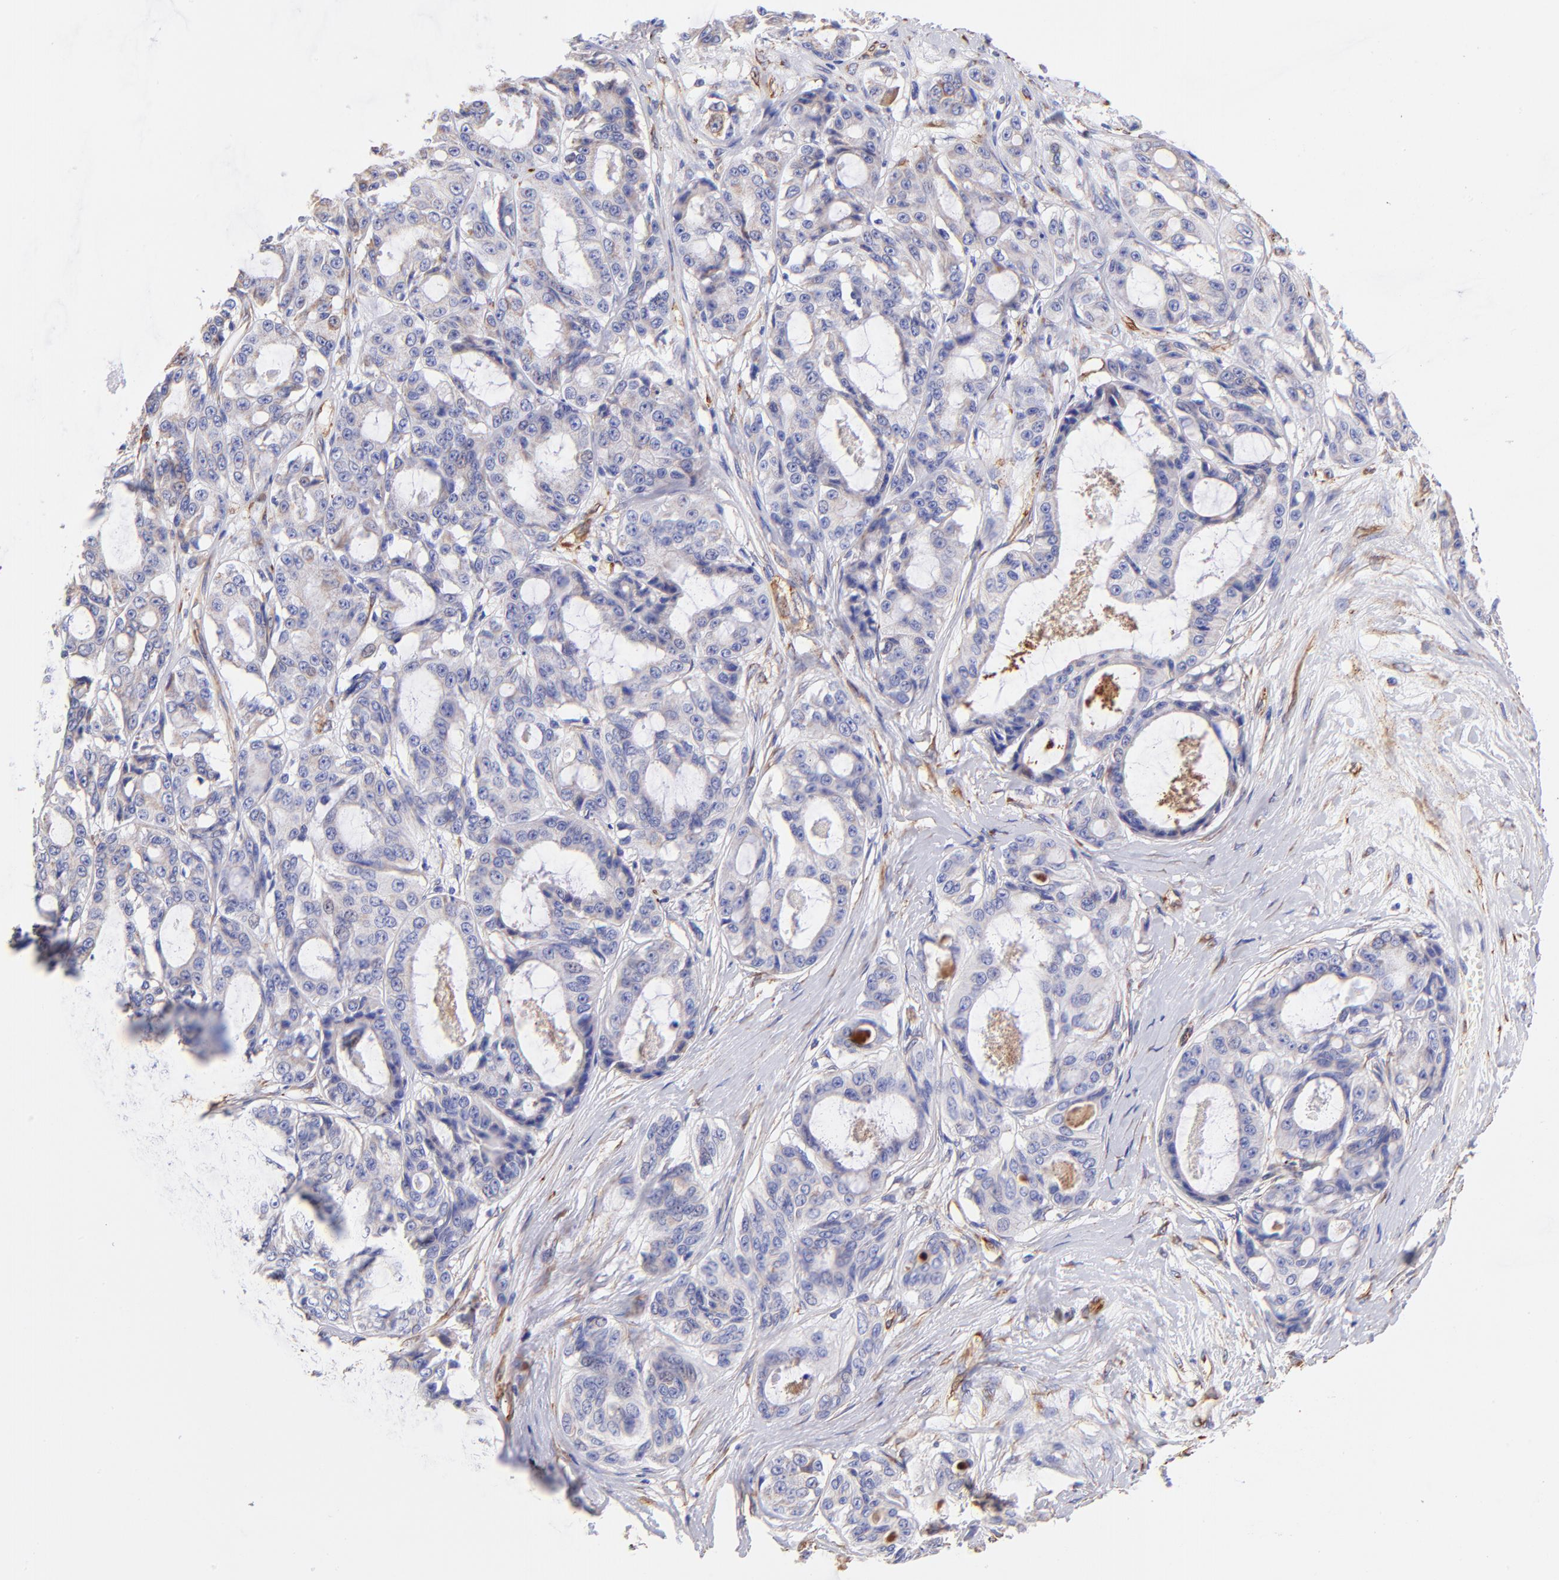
{"staining": {"intensity": "weak", "quantity": "<25%", "location": "cytoplasmic/membranous"}, "tissue": "ovarian cancer", "cell_type": "Tumor cells", "image_type": "cancer", "snomed": [{"axis": "morphology", "description": "Carcinoma, endometroid"}, {"axis": "topography", "description": "Ovary"}], "caption": "An image of endometroid carcinoma (ovarian) stained for a protein shows no brown staining in tumor cells. Nuclei are stained in blue.", "gene": "SPARC", "patient": {"sex": "female", "age": 61}}